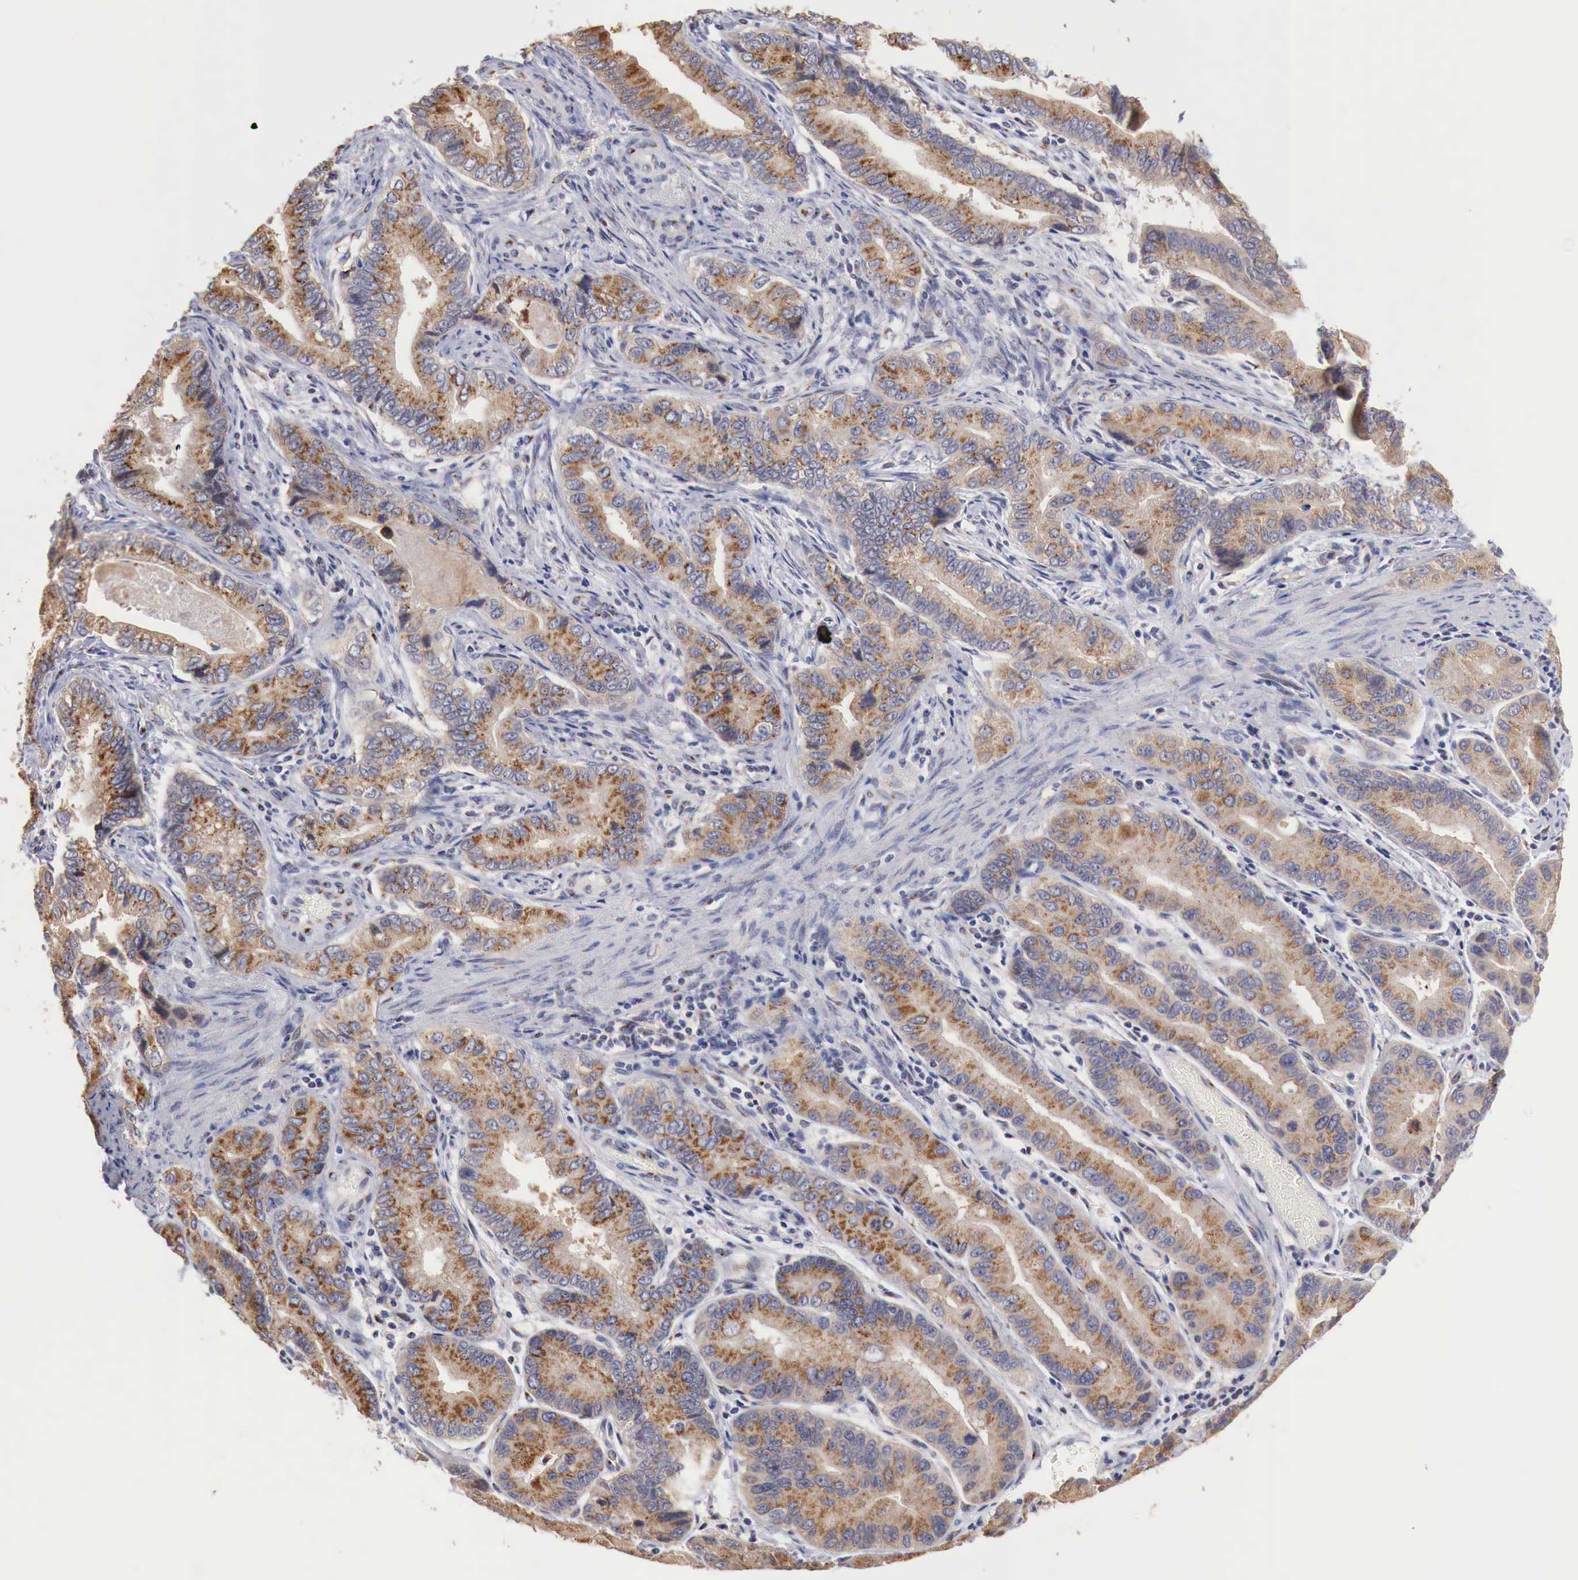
{"staining": {"intensity": "moderate", "quantity": ">75%", "location": "cytoplasmic/membranous"}, "tissue": "pancreatic cancer", "cell_type": "Tumor cells", "image_type": "cancer", "snomed": [{"axis": "morphology", "description": "Adenocarcinoma, NOS"}, {"axis": "topography", "description": "Pancreas"}, {"axis": "topography", "description": "Stomach, upper"}], "caption": "Adenocarcinoma (pancreatic) was stained to show a protein in brown. There is medium levels of moderate cytoplasmic/membranous staining in about >75% of tumor cells. (Stains: DAB in brown, nuclei in blue, Microscopy: brightfield microscopy at high magnification).", "gene": "SYAP1", "patient": {"sex": "male", "age": 77}}